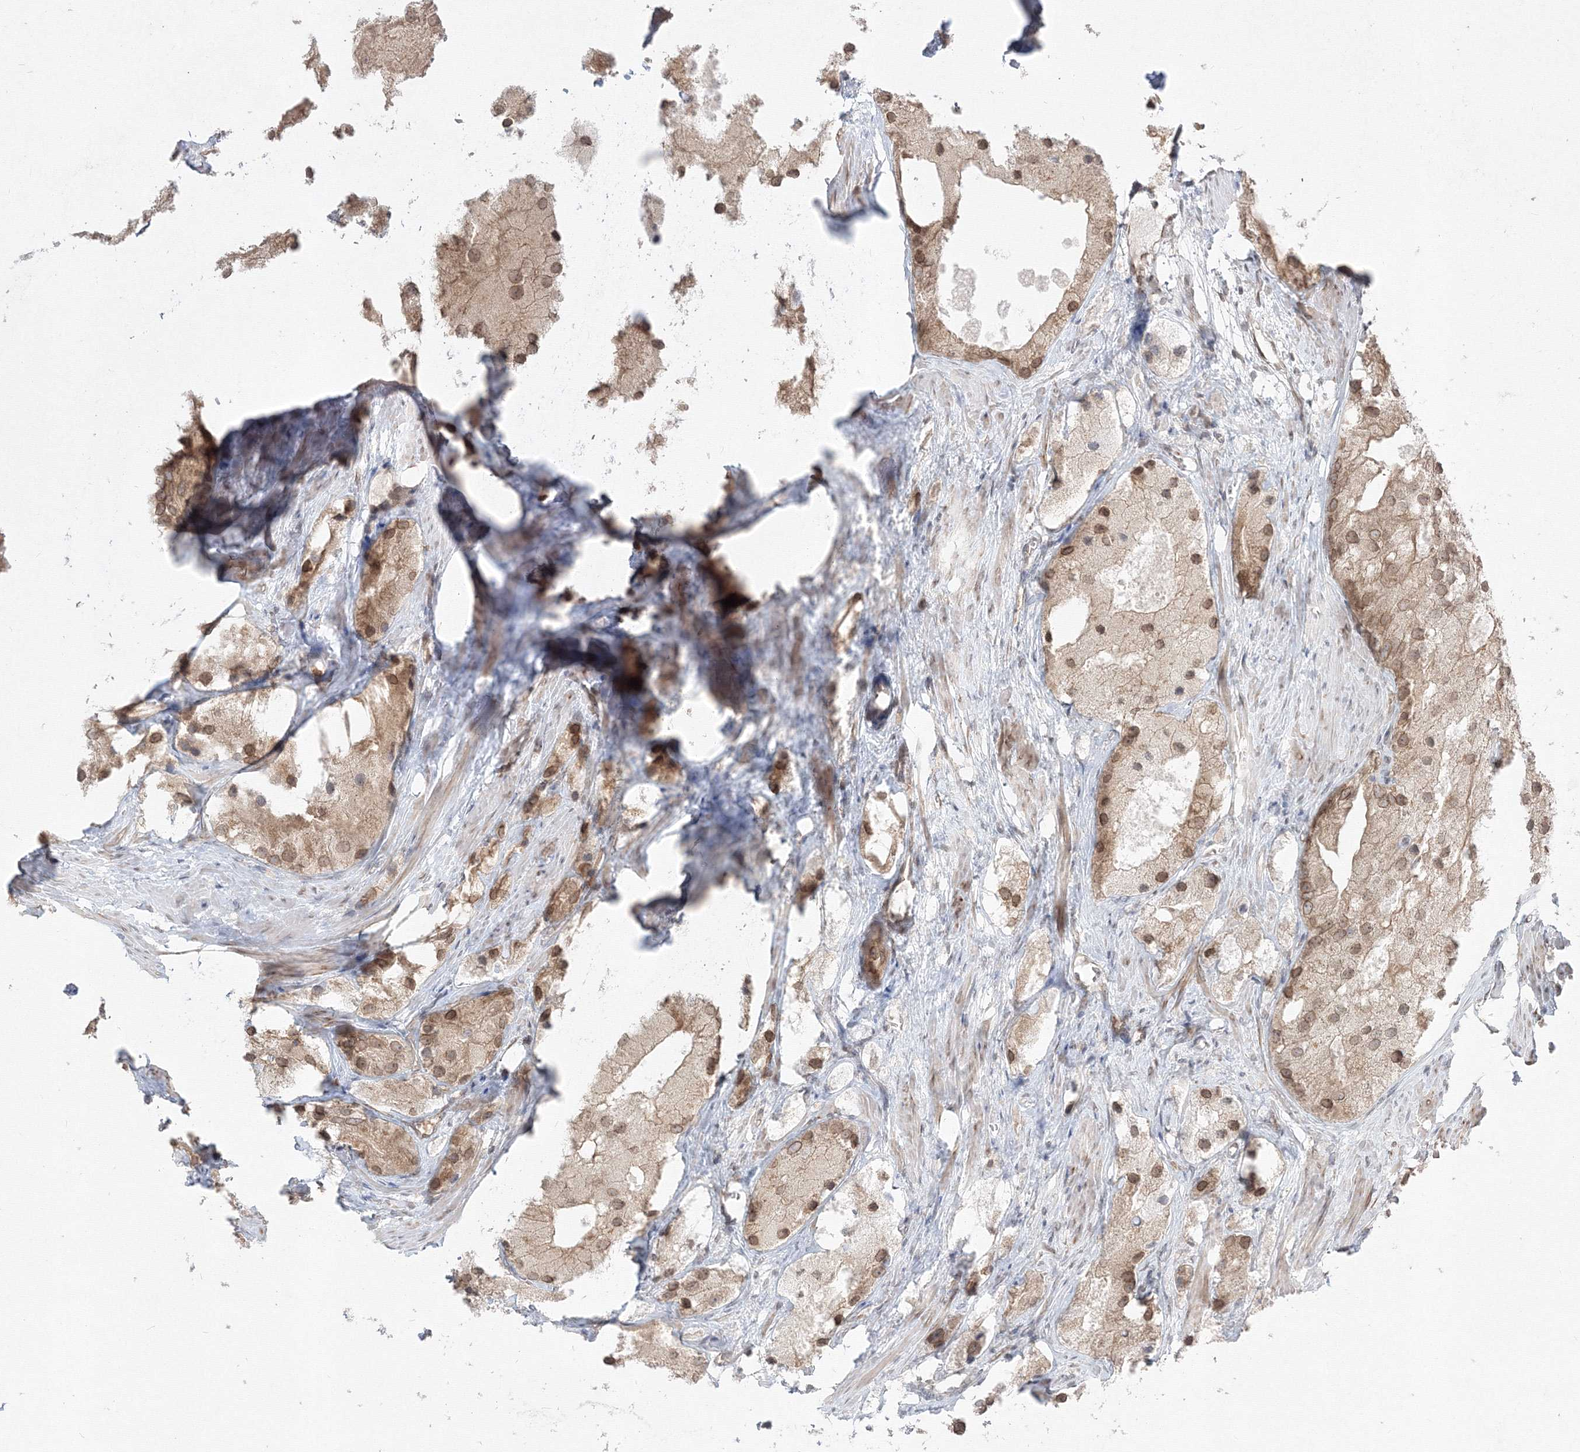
{"staining": {"intensity": "moderate", "quantity": ">75%", "location": "cytoplasmic/membranous,nuclear"}, "tissue": "prostate cancer", "cell_type": "Tumor cells", "image_type": "cancer", "snomed": [{"axis": "morphology", "description": "Adenocarcinoma, Low grade"}, {"axis": "topography", "description": "Prostate"}], "caption": "Immunohistochemical staining of human prostate cancer demonstrates moderate cytoplasmic/membranous and nuclear protein expression in approximately >75% of tumor cells.", "gene": "DNAJB2", "patient": {"sex": "male", "age": 69}}